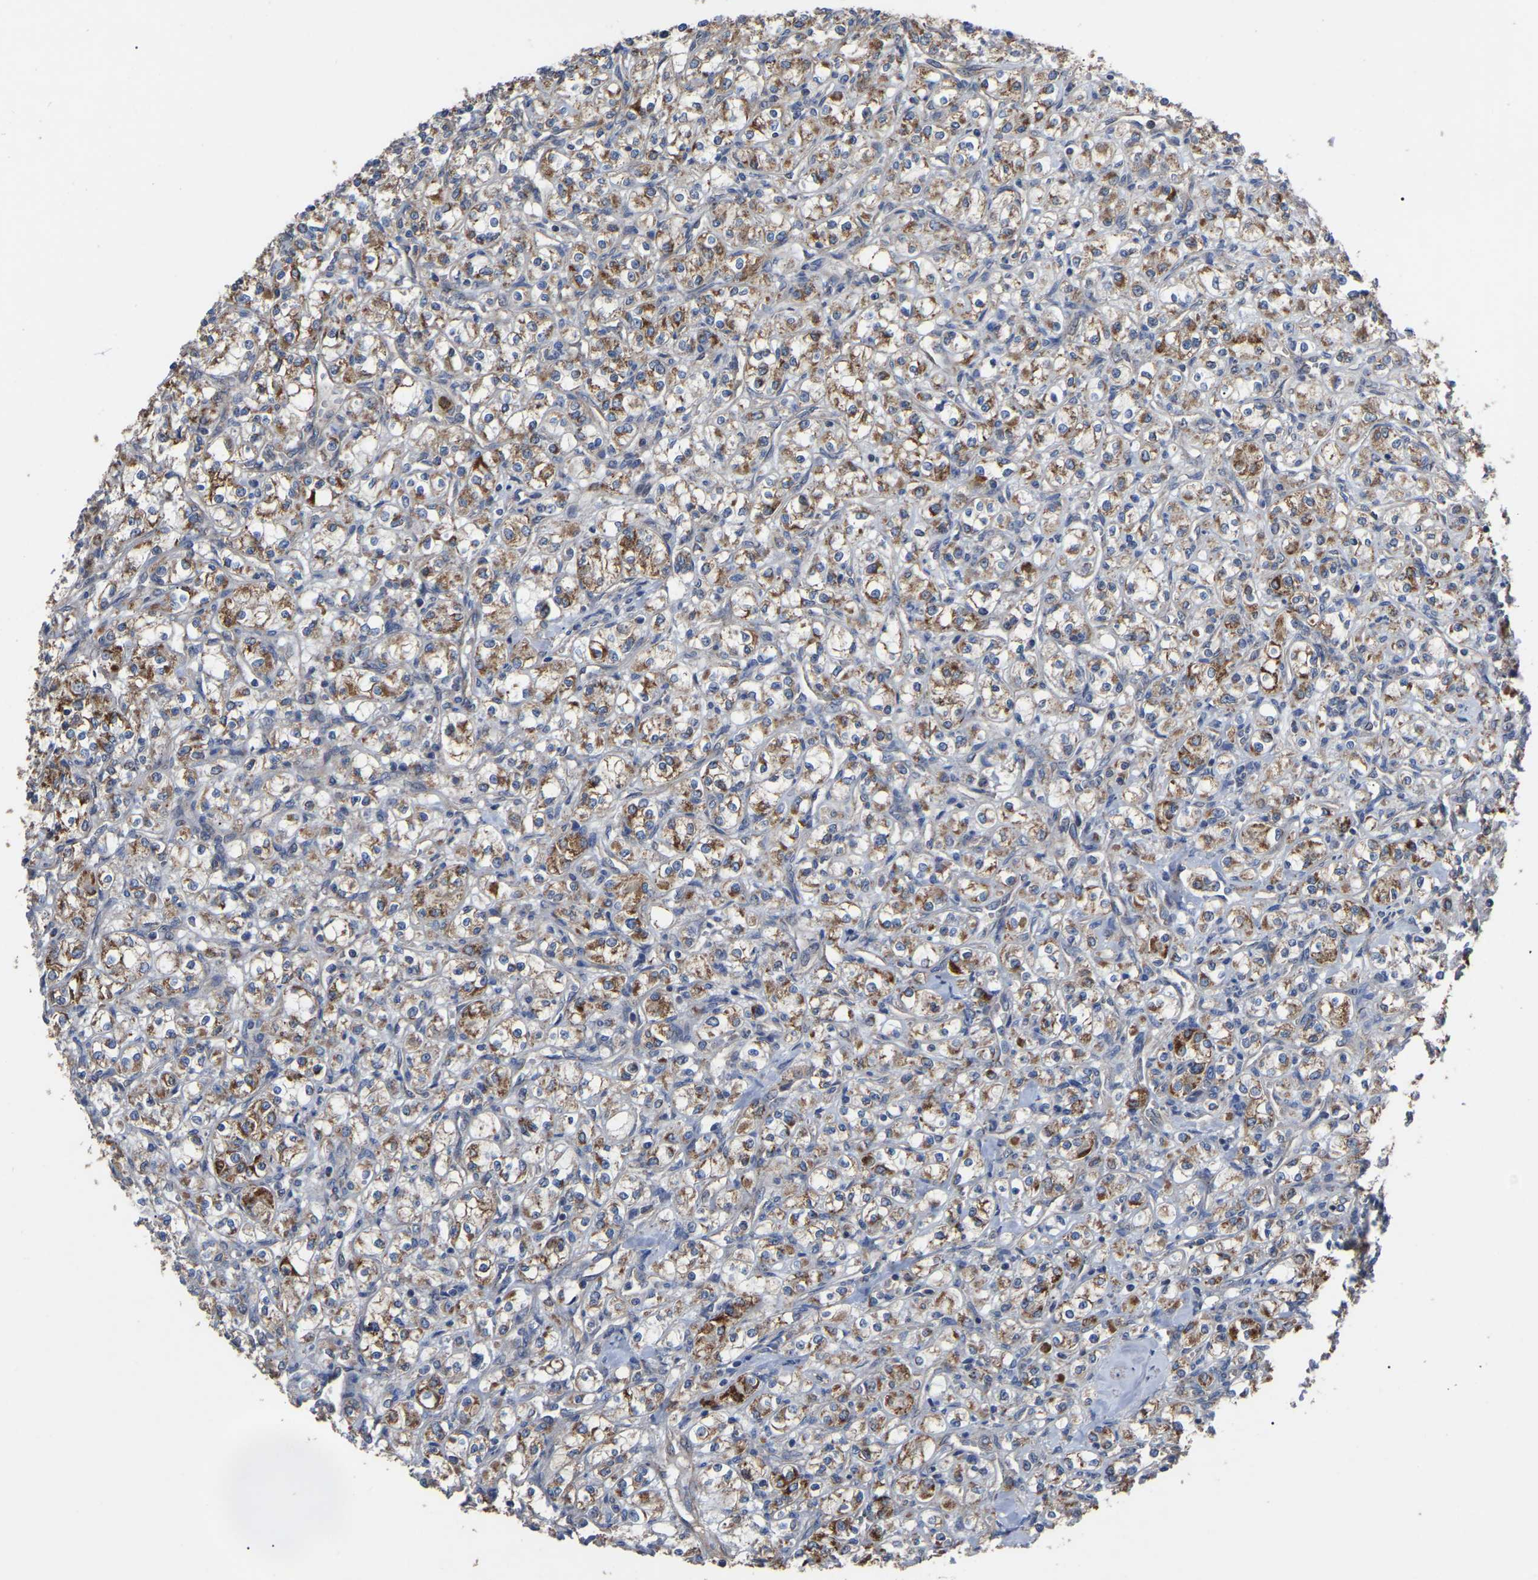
{"staining": {"intensity": "moderate", "quantity": ">75%", "location": "cytoplasmic/membranous"}, "tissue": "renal cancer", "cell_type": "Tumor cells", "image_type": "cancer", "snomed": [{"axis": "morphology", "description": "Adenocarcinoma, NOS"}, {"axis": "topography", "description": "Kidney"}], "caption": "This image demonstrates IHC staining of human renal cancer, with medium moderate cytoplasmic/membranous expression in about >75% of tumor cells.", "gene": "GCC1", "patient": {"sex": "male", "age": 77}}